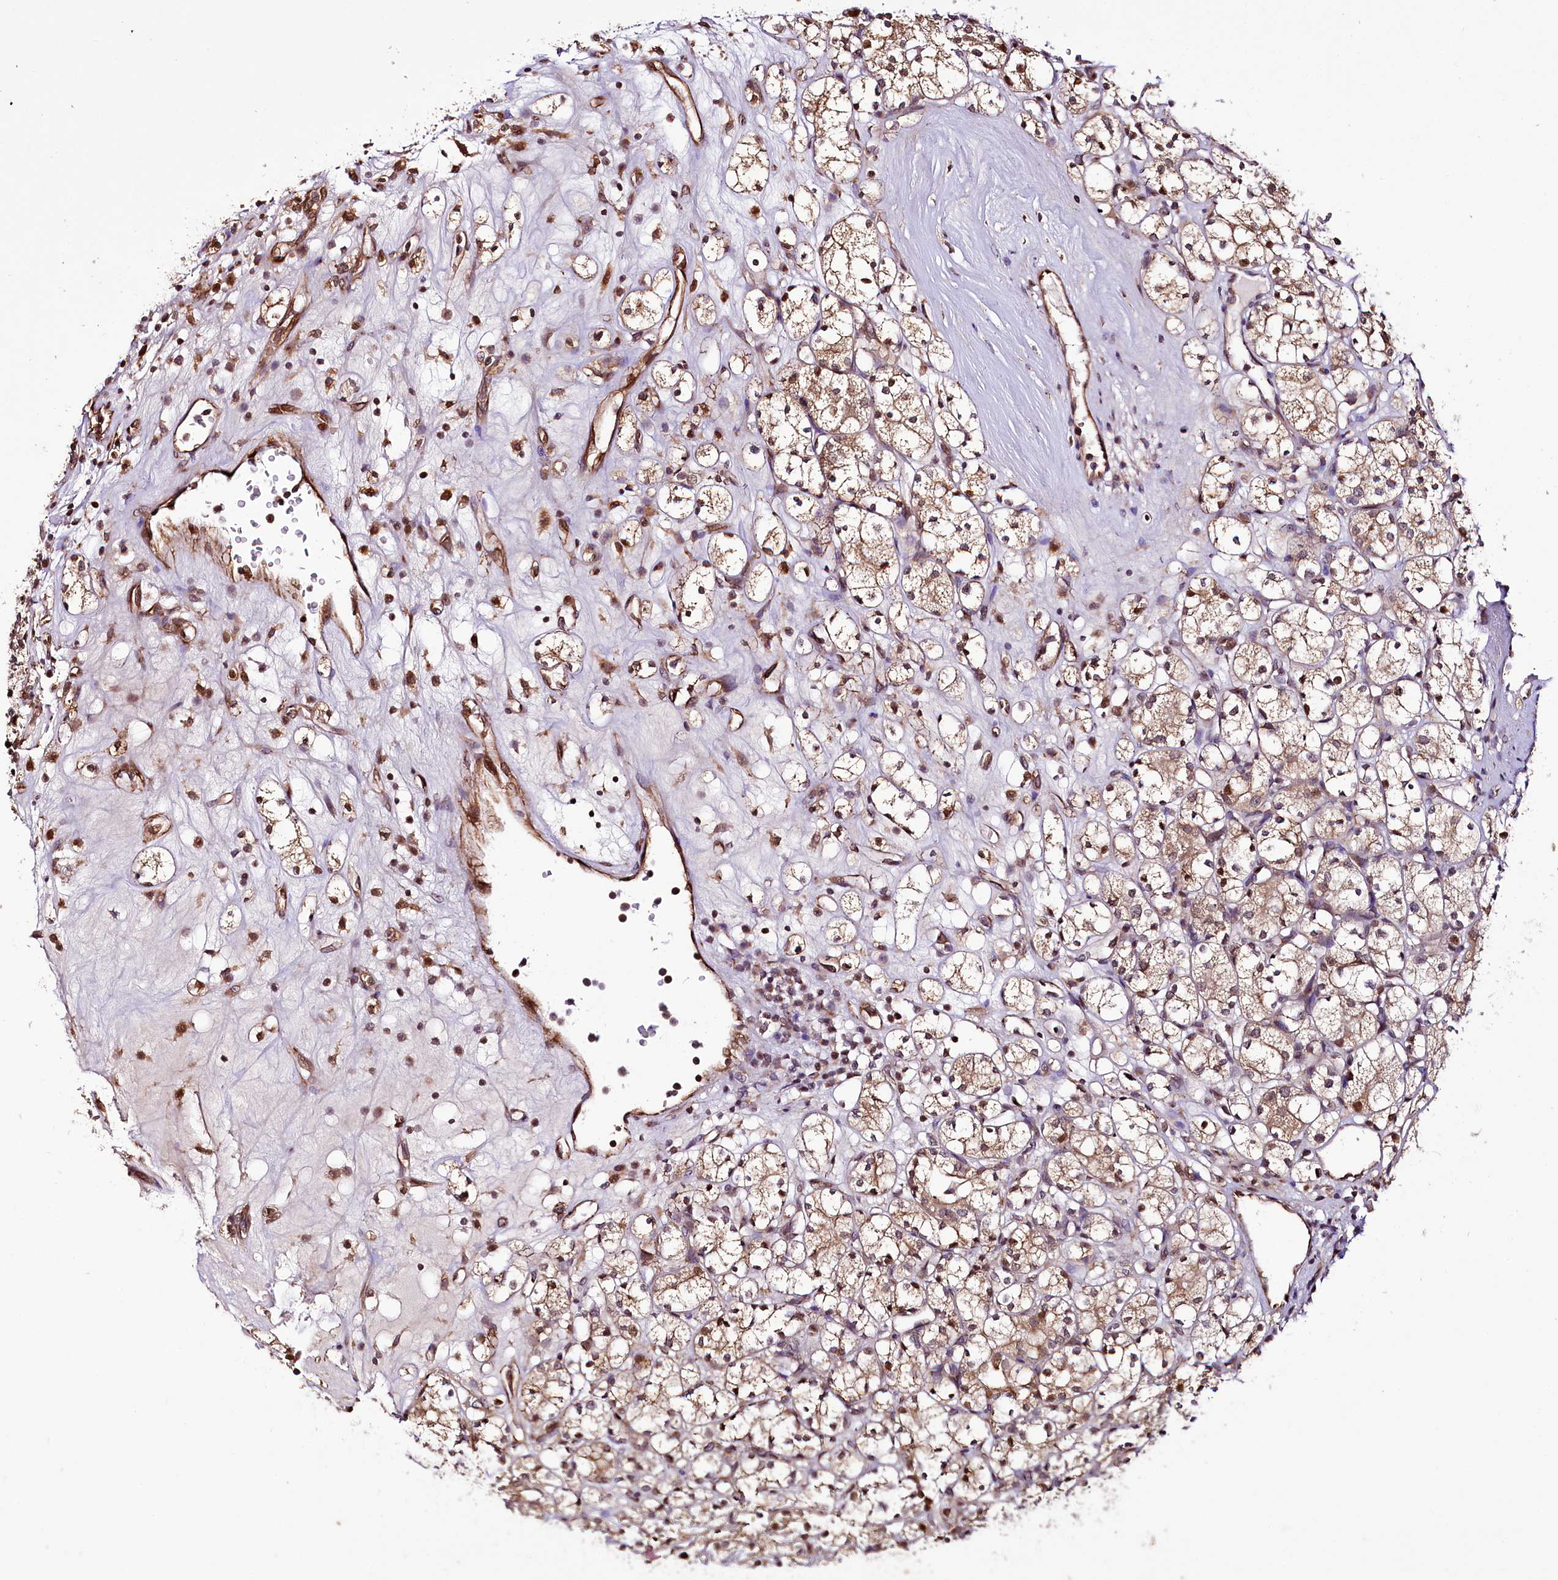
{"staining": {"intensity": "weak", "quantity": ">75%", "location": "cytoplasmic/membranous,nuclear"}, "tissue": "renal cancer", "cell_type": "Tumor cells", "image_type": "cancer", "snomed": [{"axis": "morphology", "description": "Adenocarcinoma, NOS"}, {"axis": "topography", "description": "Kidney"}], "caption": "Renal cancer tissue shows weak cytoplasmic/membranous and nuclear positivity in about >75% of tumor cells, visualized by immunohistochemistry.", "gene": "CUTC", "patient": {"sex": "male", "age": 77}}